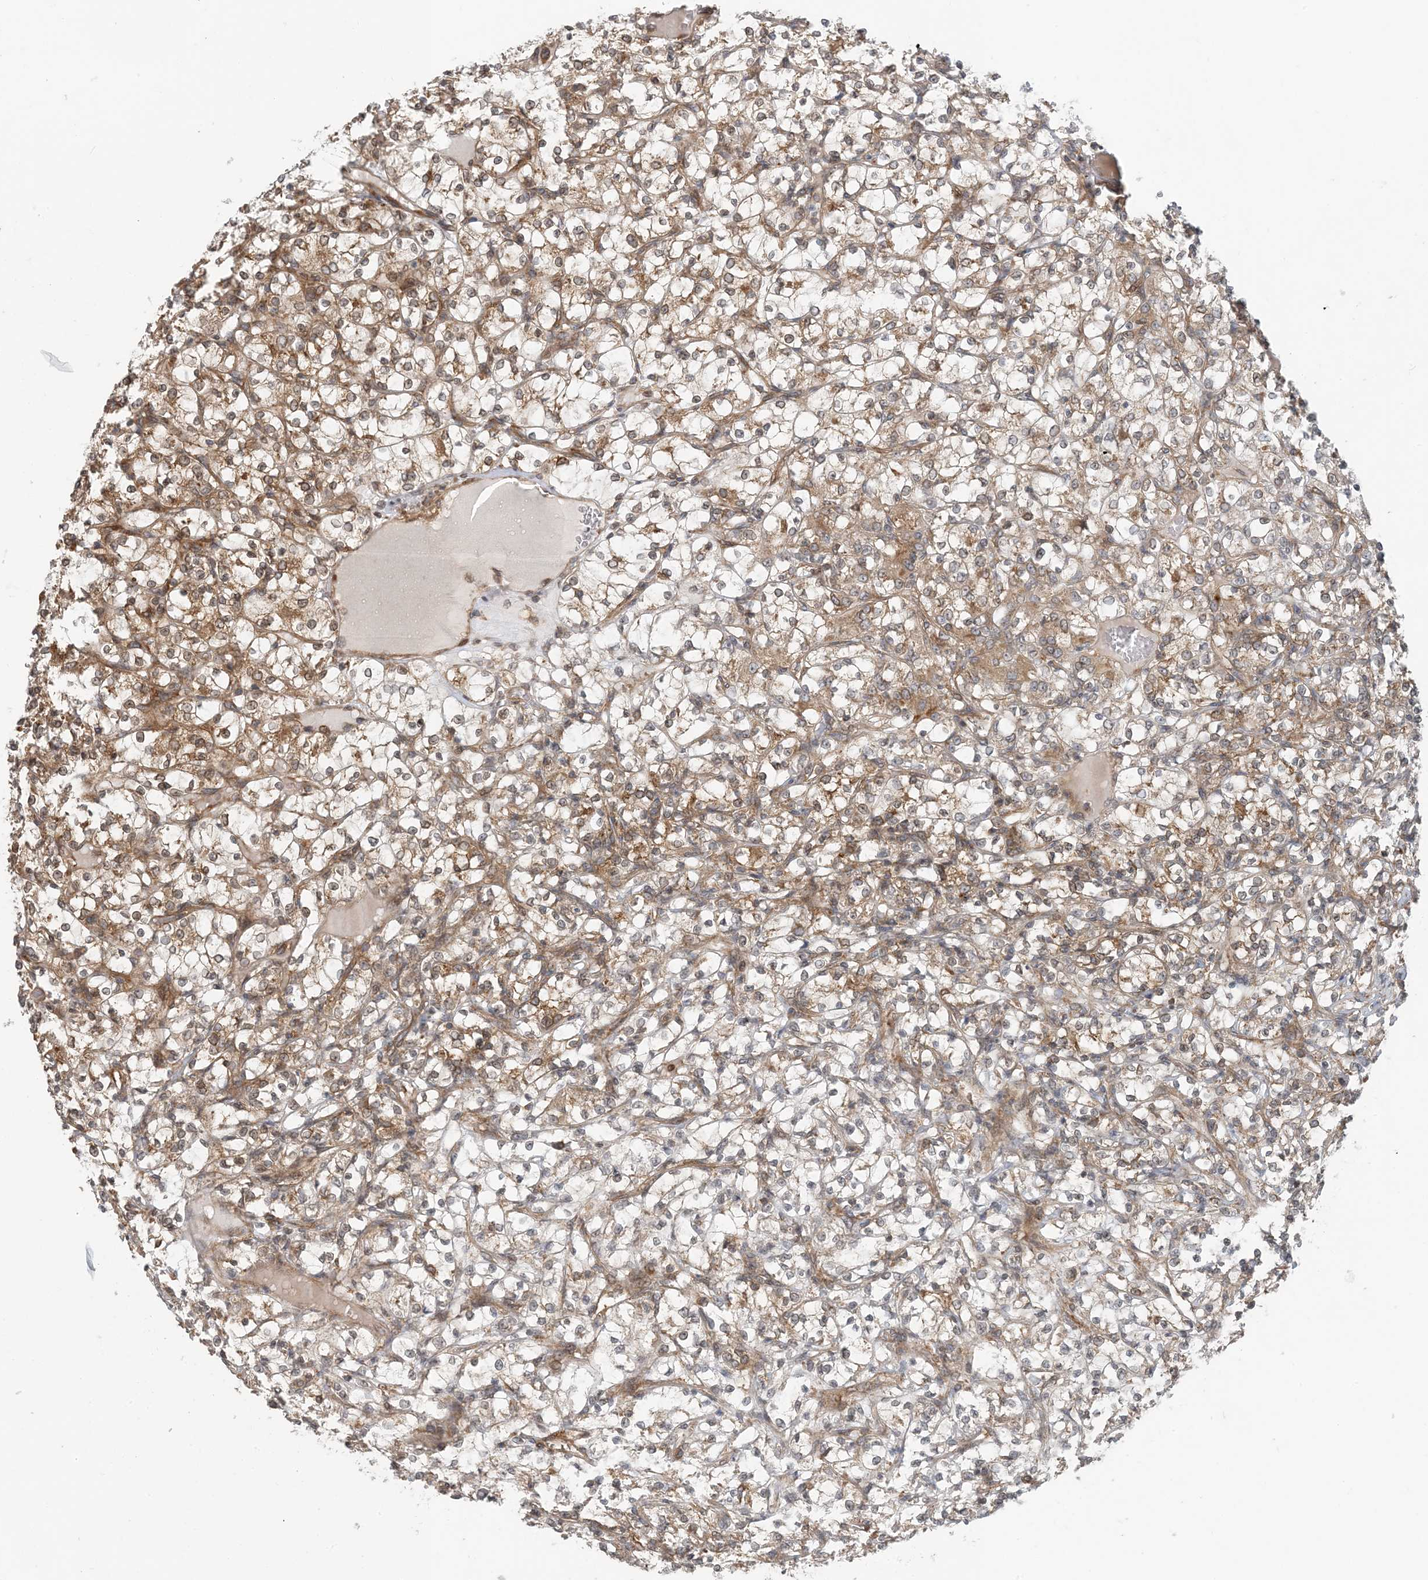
{"staining": {"intensity": "moderate", "quantity": "25%-75%", "location": "cytoplasmic/membranous"}, "tissue": "renal cancer", "cell_type": "Tumor cells", "image_type": "cancer", "snomed": [{"axis": "morphology", "description": "Adenocarcinoma, NOS"}, {"axis": "topography", "description": "Kidney"}], "caption": "This is a micrograph of immunohistochemistry staining of adenocarcinoma (renal), which shows moderate expression in the cytoplasmic/membranous of tumor cells.", "gene": "ATP13A2", "patient": {"sex": "female", "age": 69}}